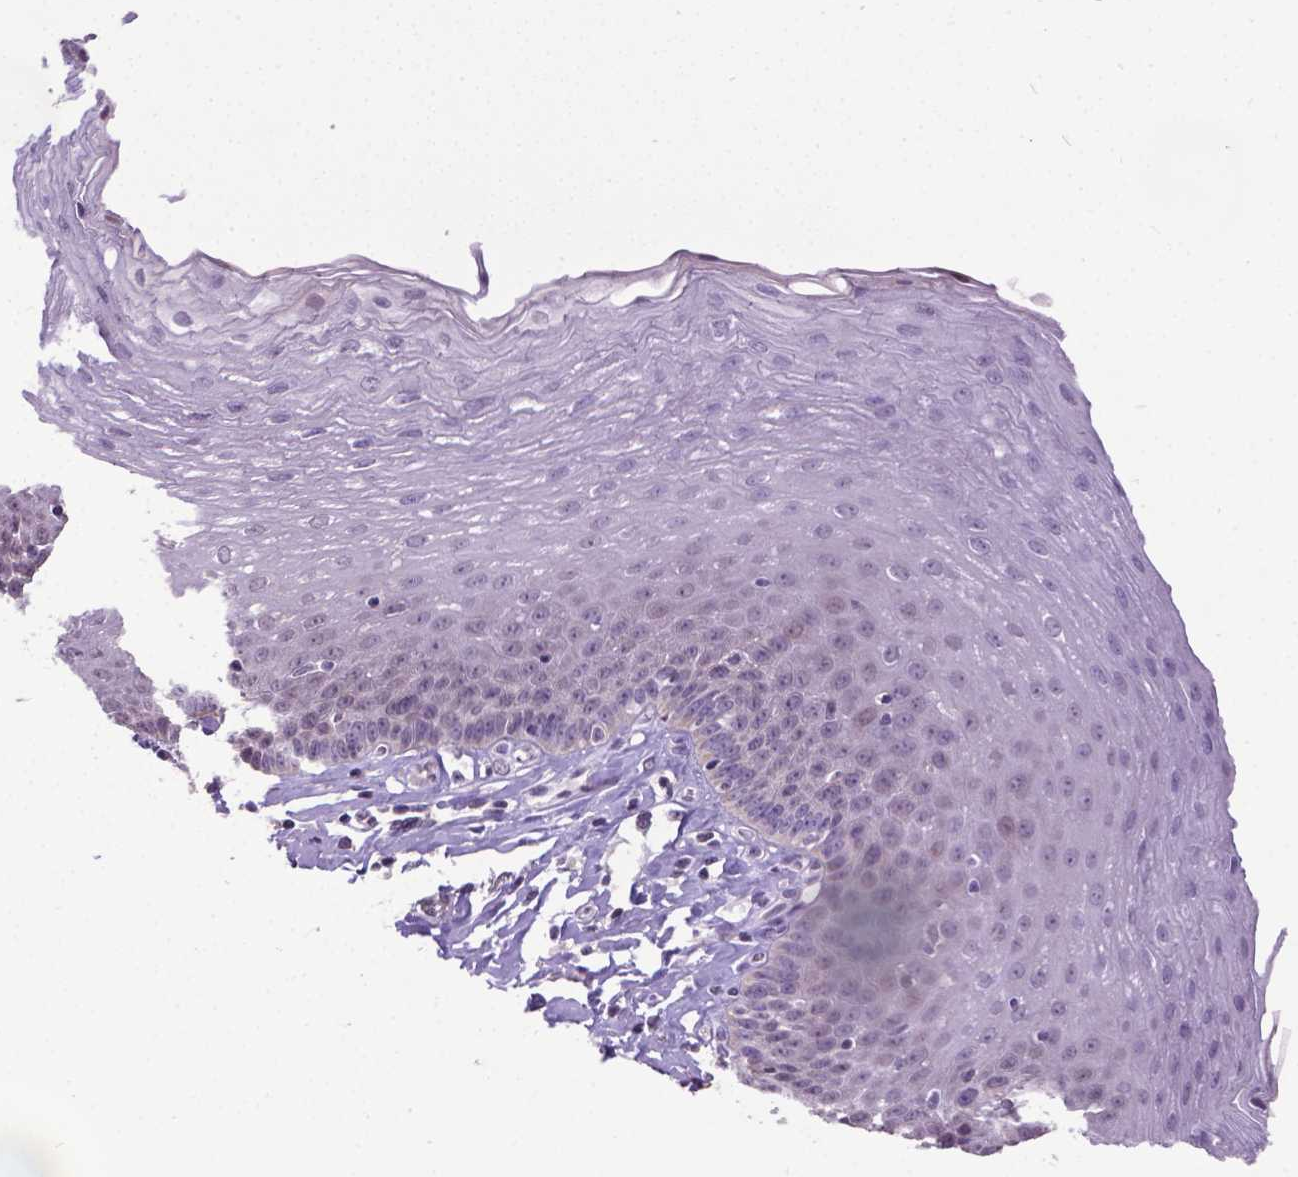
{"staining": {"intensity": "negative", "quantity": "none", "location": "none"}, "tissue": "esophagus", "cell_type": "Squamous epithelial cells", "image_type": "normal", "snomed": [{"axis": "morphology", "description": "Normal tissue, NOS"}, {"axis": "topography", "description": "Esophagus"}], "caption": "High magnification brightfield microscopy of normal esophagus stained with DAB (3,3'-diaminobenzidine) (brown) and counterstained with hematoxylin (blue): squamous epithelial cells show no significant staining.", "gene": "KMO", "patient": {"sex": "female", "age": 81}}